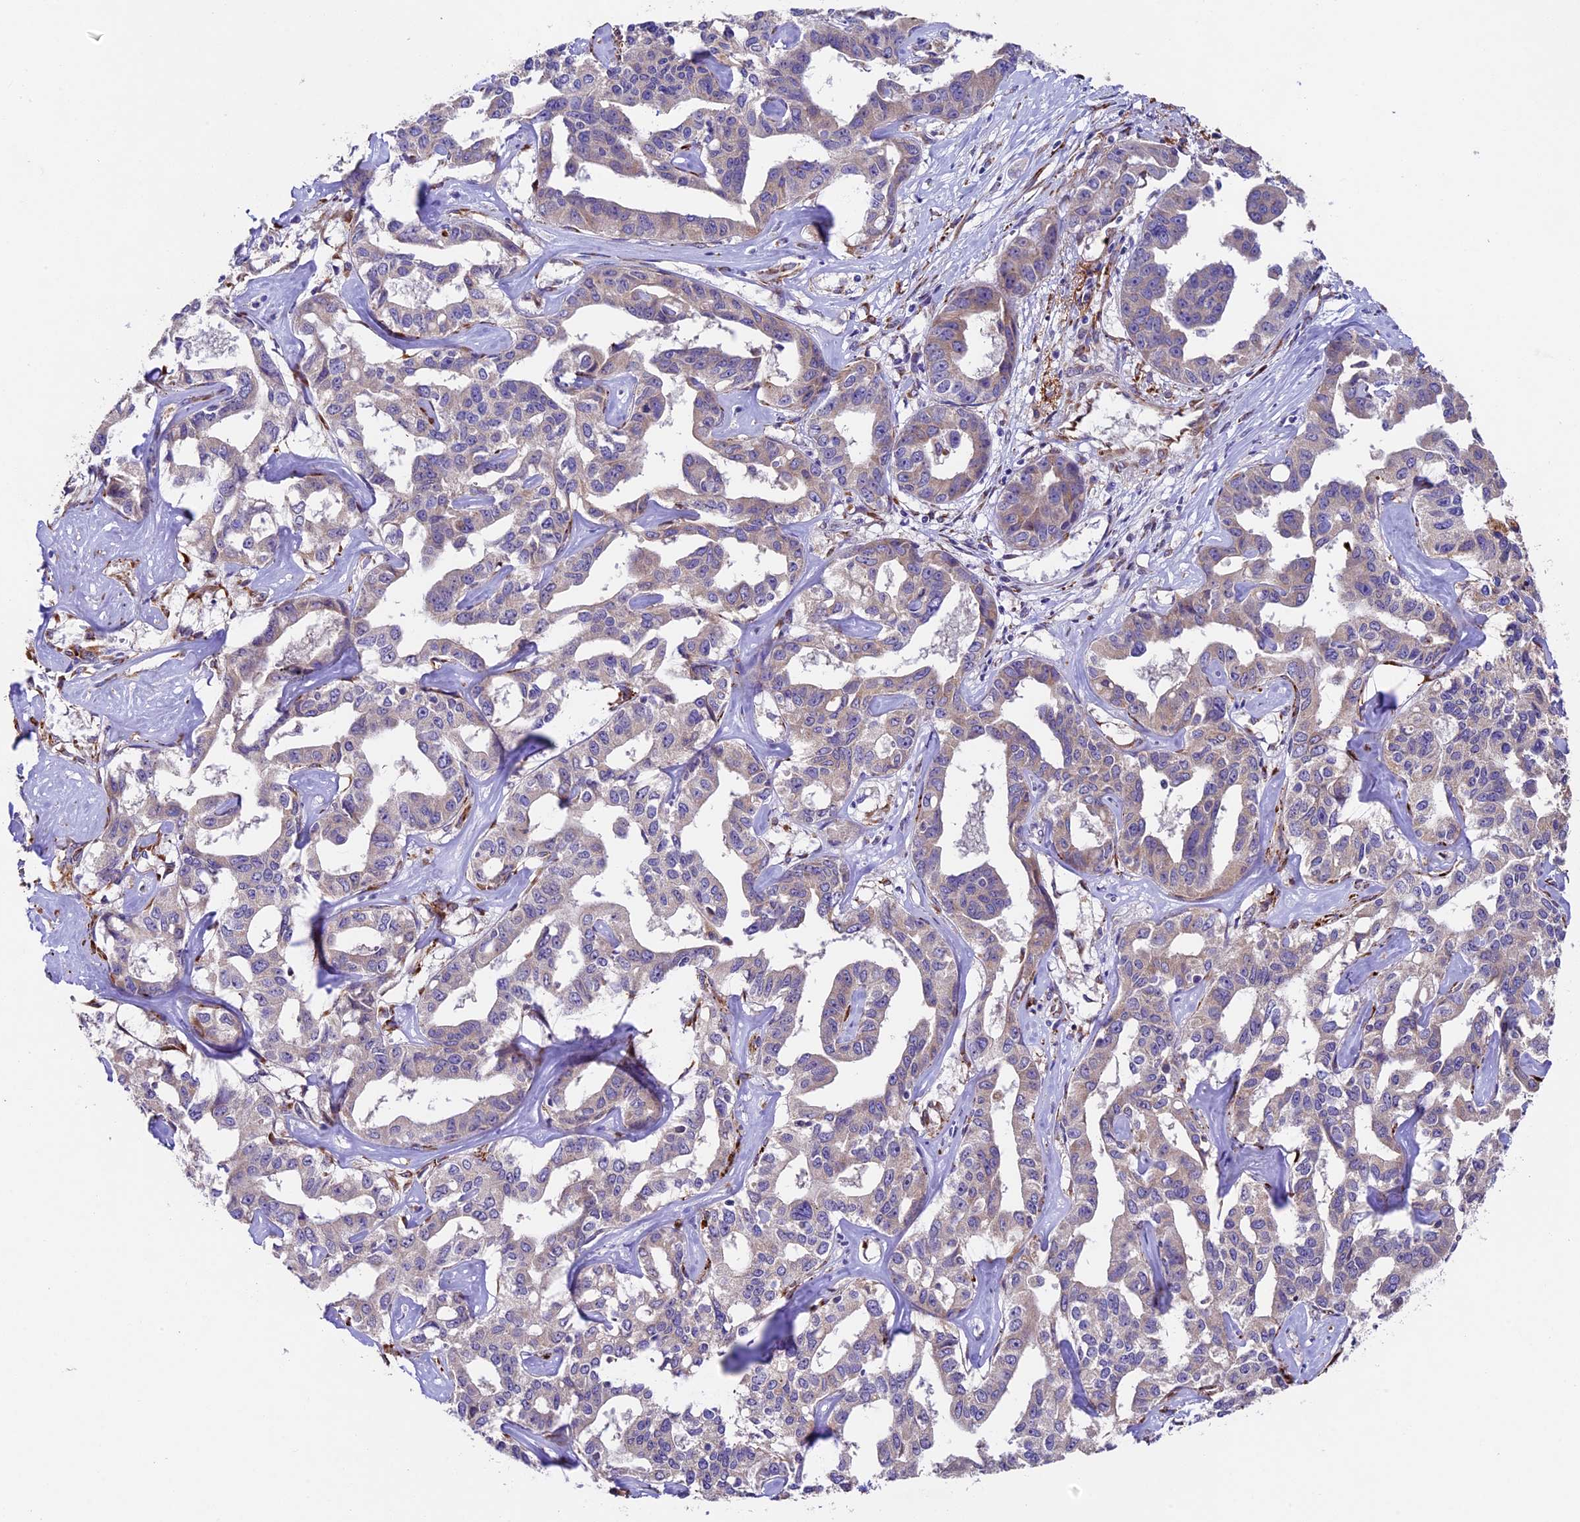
{"staining": {"intensity": "negative", "quantity": "none", "location": "none"}, "tissue": "liver cancer", "cell_type": "Tumor cells", "image_type": "cancer", "snomed": [{"axis": "morphology", "description": "Cholangiocarcinoma"}, {"axis": "topography", "description": "Liver"}], "caption": "Tumor cells are negative for brown protein staining in cholangiocarcinoma (liver).", "gene": "LSM7", "patient": {"sex": "male", "age": 59}}